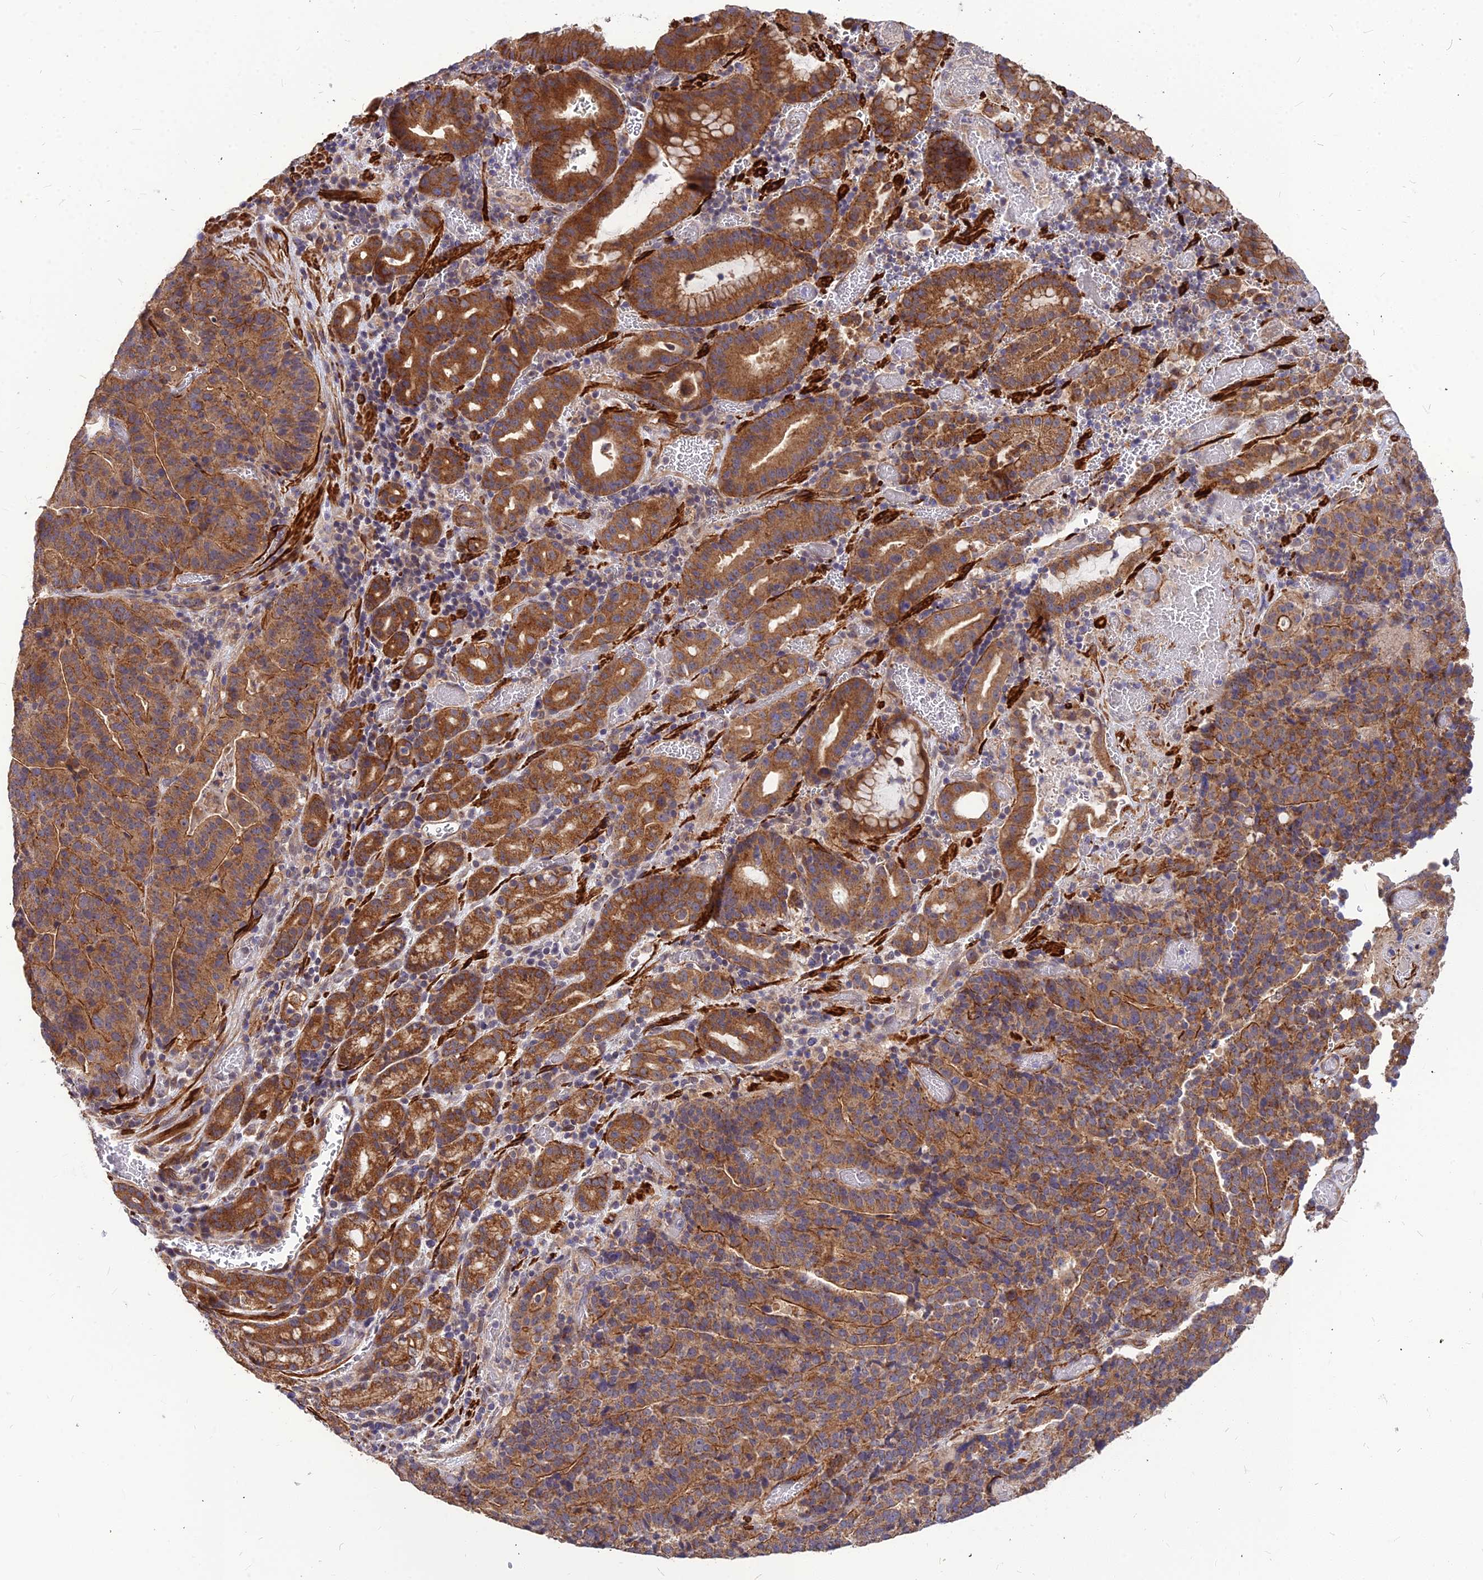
{"staining": {"intensity": "moderate", "quantity": ">75%", "location": "cytoplasmic/membranous"}, "tissue": "stomach cancer", "cell_type": "Tumor cells", "image_type": "cancer", "snomed": [{"axis": "morphology", "description": "Adenocarcinoma, NOS"}, {"axis": "topography", "description": "Stomach"}], "caption": "The micrograph displays a brown stain indicating the presence of a protein in the cytoplasmic/membranous of tumor cells in stomach adenocarcinoma. Immunohistochemistry stains the protein in brown and the nuclei are stained blue.", "gene": "LEKR1", "patient": {"sex": "male", "age": 48}}